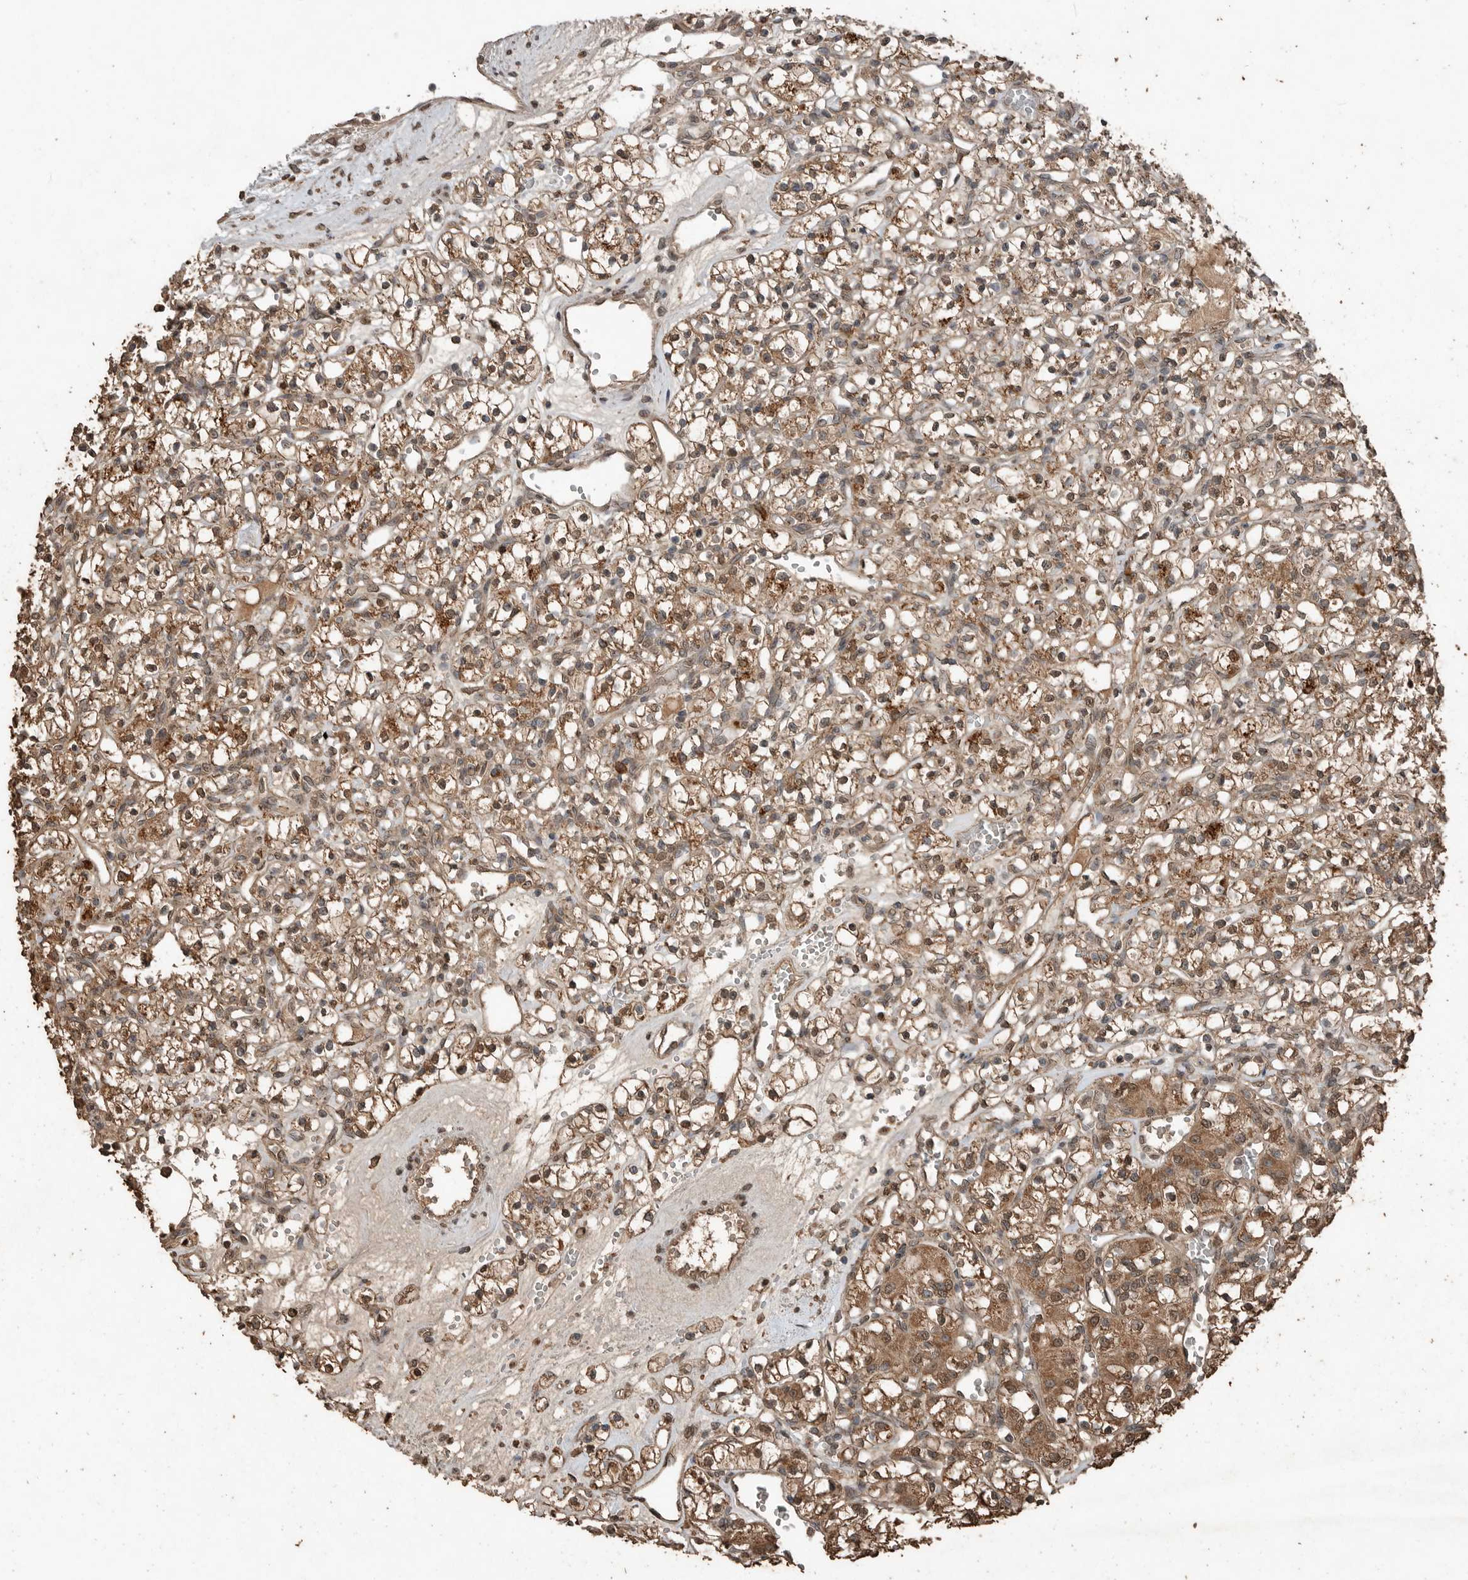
{"staining": {"intensity": "moderate", "quantity": ">75%", "location": "cytoplasmic/membranous"}, "tissue": "renal cancer", "cell_type": "Tumor cells", "image_type": "cancer", "snomed": [{"axis": "morphology", "description": "Adenocarcinoma, NOS"}, {"axis": "topography", "description": "Kidney"}], "caption": "High-power microscopy captured an immunohistochemistry (IHC) image of renal adenocarcinoma, revealing moderate cytoplasmic/membranous positivity in approximately >75% of tumor cells. (Stains: DAB (3,3'-diaminobenzidine) in brown, nuclei in blue, Microscopy: brightfield microscopy at high magnification).", "gene": "BLZF1", "patient": {"sex": "female", "age": 59}}